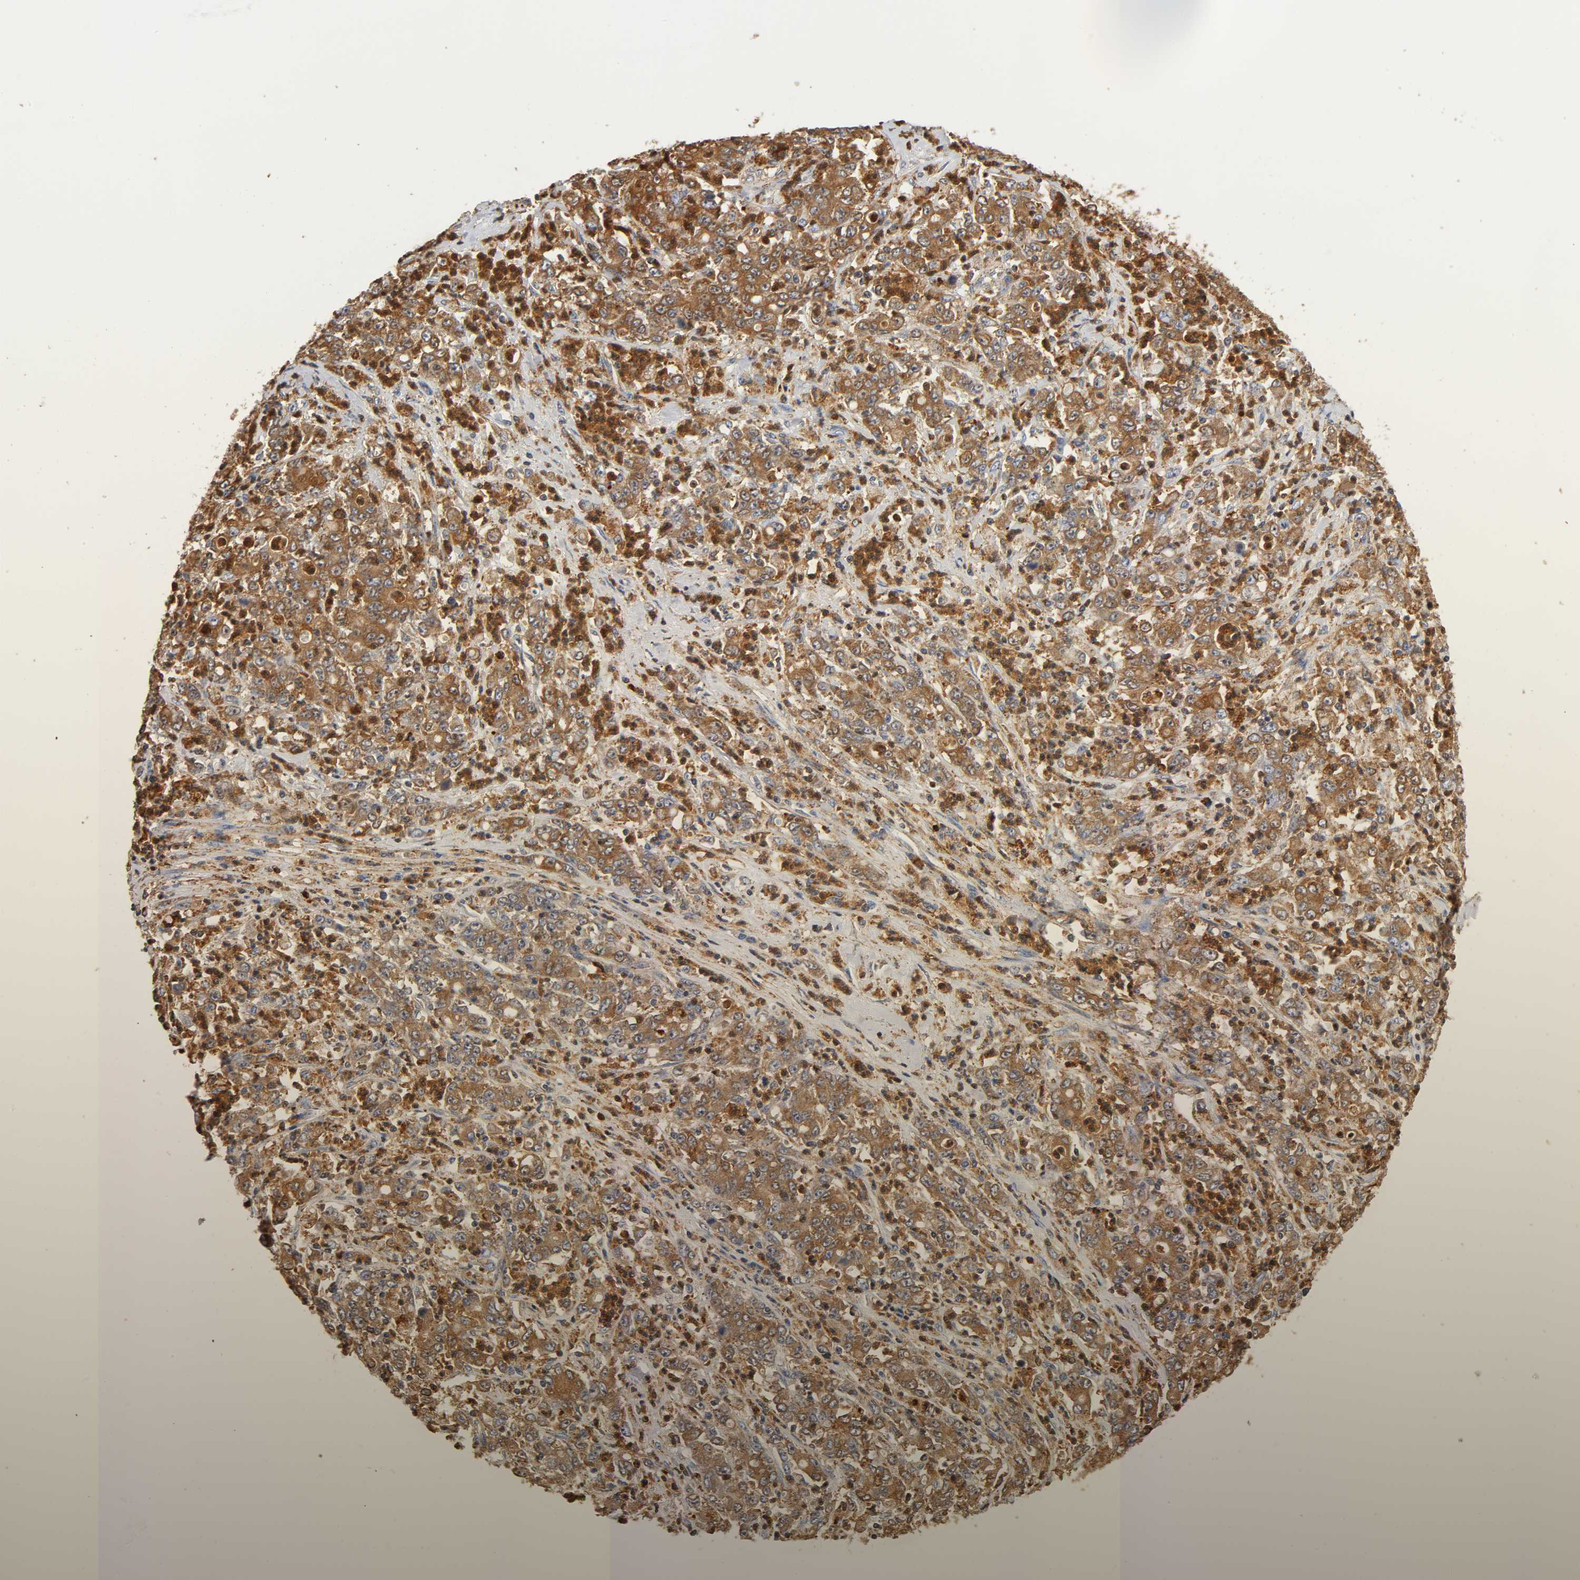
{"staining": {"intensity": "weak", "quantity": ">75%", "location": "cytoplasmic/membranous"}, "tissue": "stomach cancer", "cell_type": "Tumor cells", "image_type": "cancer", "snomed": [{"axis": "morphology", "description": "Adenocarcinoma, NOS"}, {"axis": "topography", "description": "Stomach, lower"}], "caption": "IHC image of neoplastic tissue: stomach cancer stained using IHC shows low levels of weak protein expression localized specifically in the cytoplasmic/membranous of tumor cells, appearing as a cytoplasmic/membranous brown color.", "gene": "ANXA11", "patient": {"sex": "female", "age": 71}}